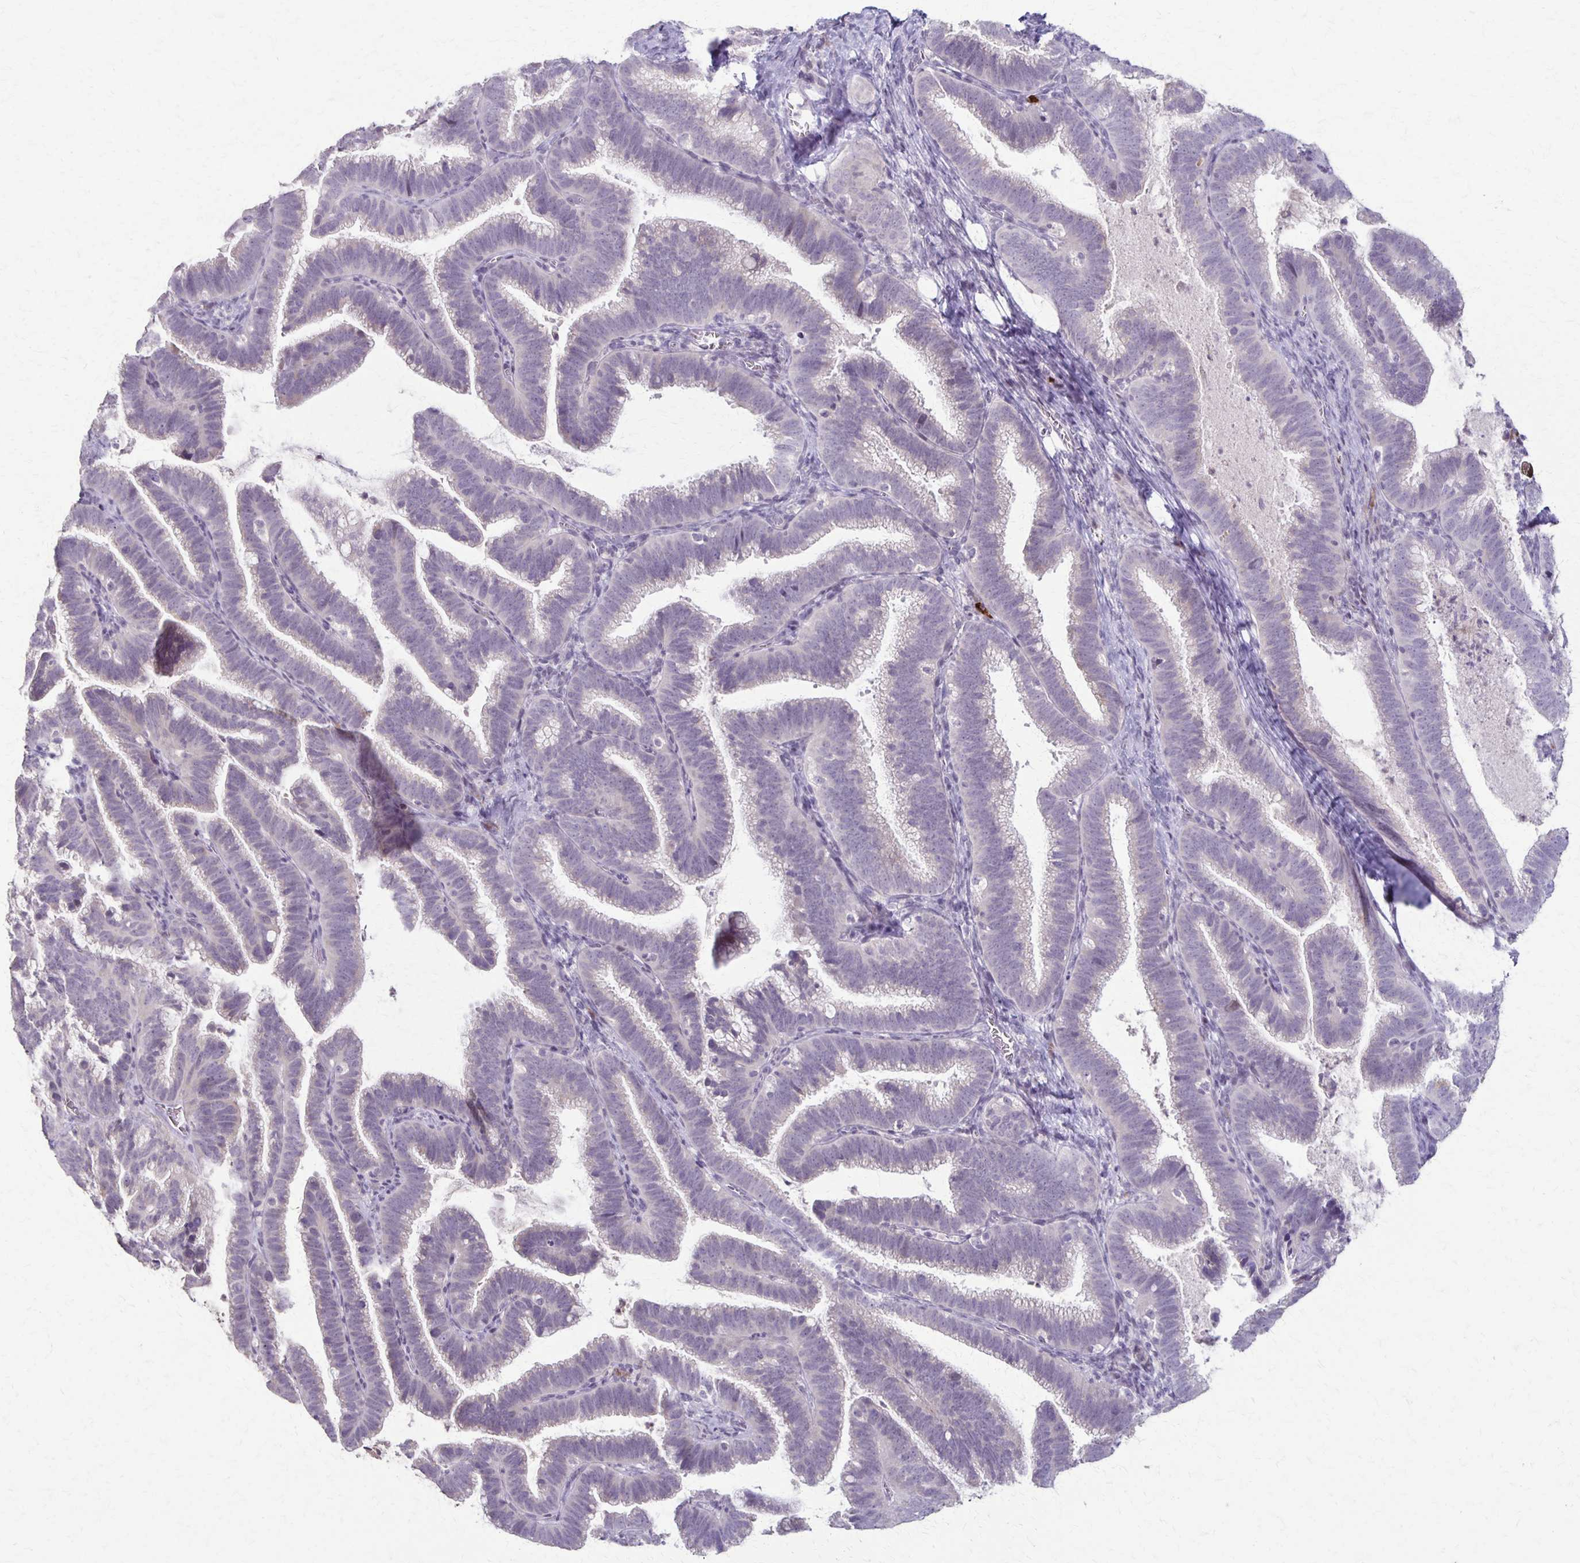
{"staining": {"intensity": "negative", "quantity": "none", "location": "none"}, "tissue": "cervical cancer", "cell_type": "Tumor cells", "image_type": "cancer", "snomed": [{"axis": "morphology", "description": "Adenocarcinoma, NOS"}, {"axis": "topography", "description": "Cervix"}], "caption": "An immunohistochemistry image of adenocarcinoma (cervical) is shown. There is no staining in tumor cells of adenocarcinoma (cervical).", "gene": "SLC35E2B", "patient": {"sex": "female", "age": 61}}